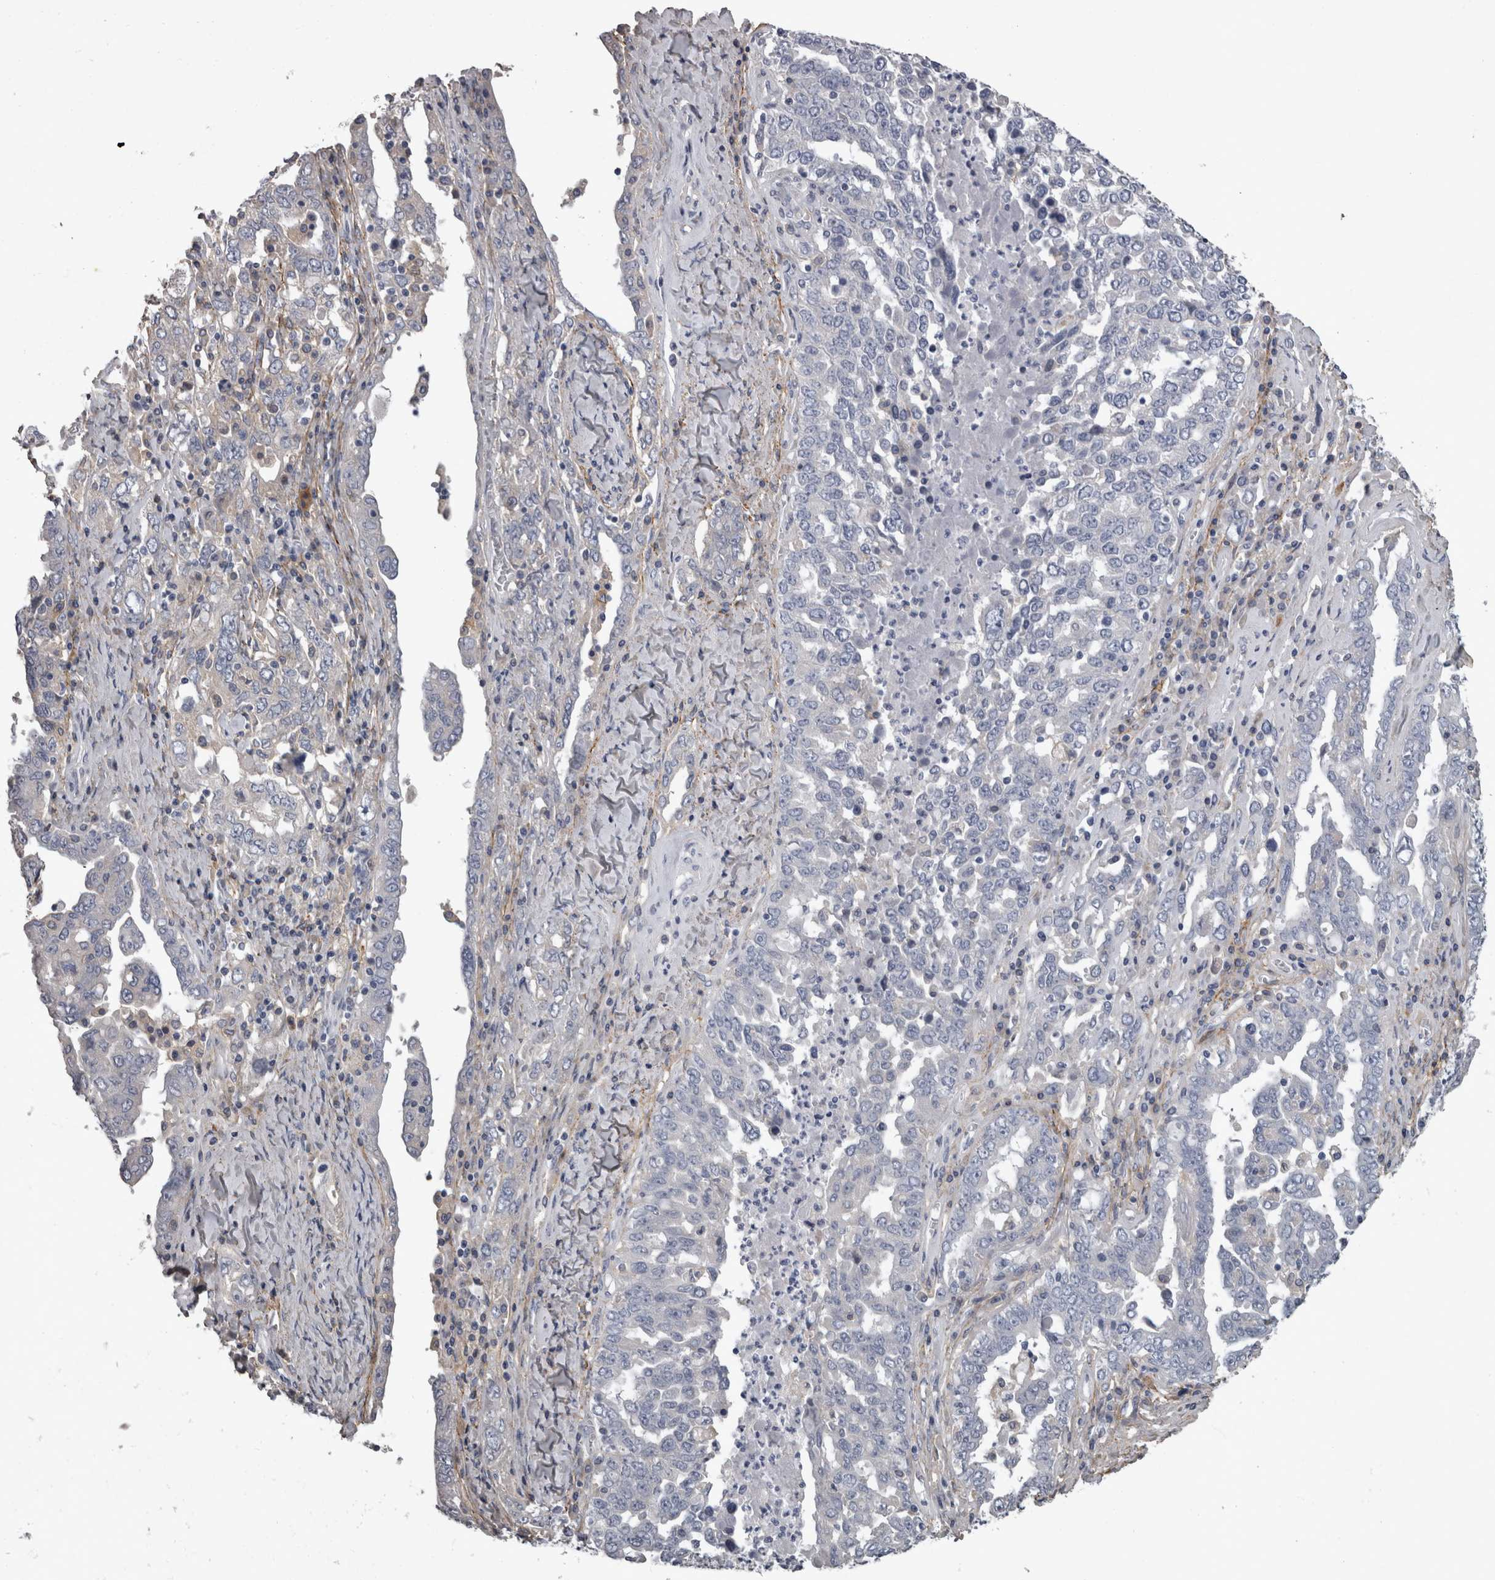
{"staining": {"intensity": "negative", "quantity": "none", "location": "none"}, "tissue": "ovarian cancer", "cell_type": "Tumor cells", "image_type": "cancer", "snomed": [{"axis": "morphology", "description": "Carcinoma, endometroid"}, {"axis": "topography", "description": "Ovary"}], "caption": "Human ovarian cancer stained for a protein using immunohistochemistry (IHC) exhibits no positivity in tumor cells.", "gene": "EFEMP2", "patient": {"sex": "female", "age": 62}}